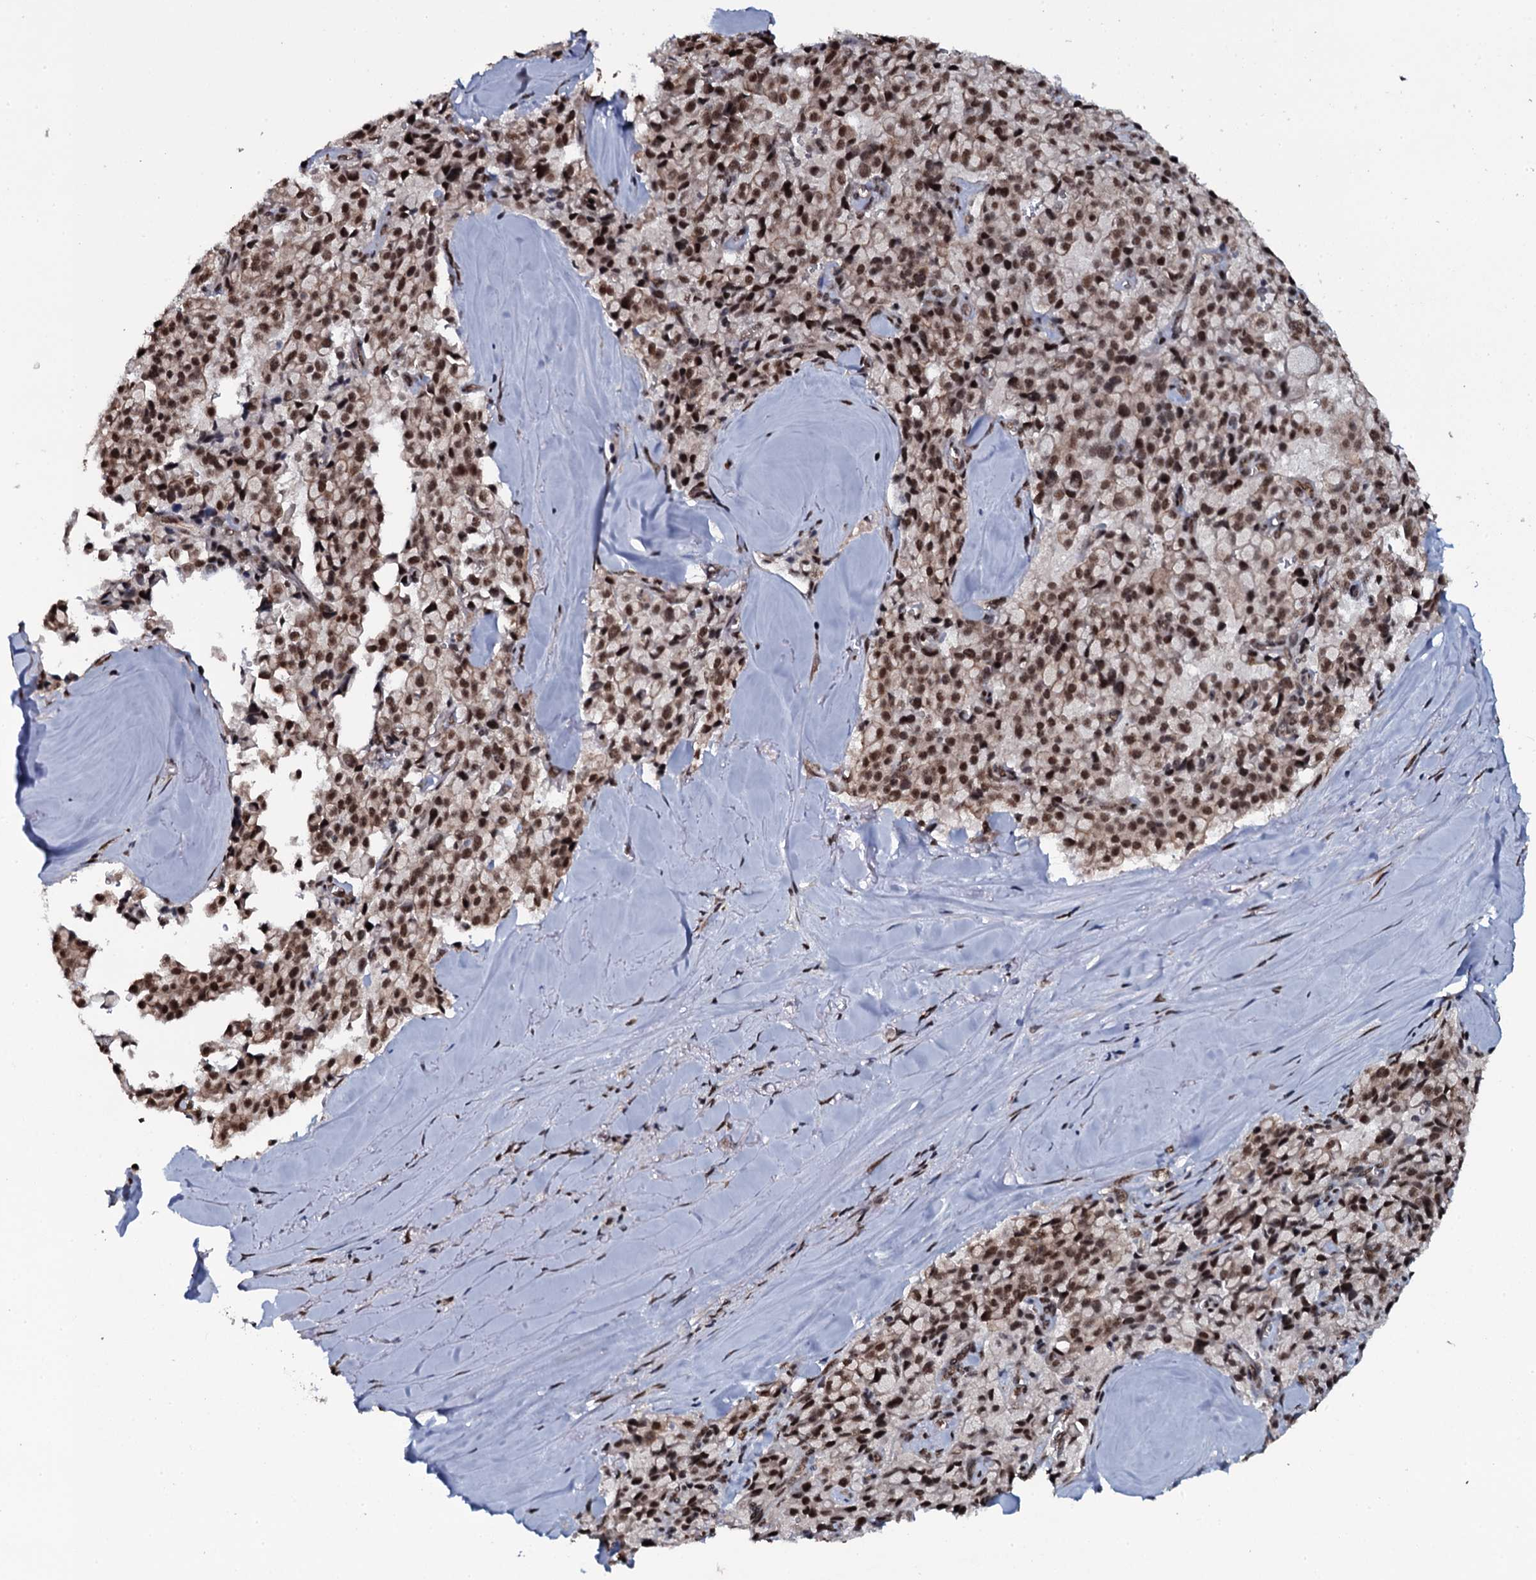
{"staining": {"intensity": "moderate", "quantity": ">75%", "location": "nuclear"}, "tissue": "pancreatic cancer", "cell_type": "Tumor cells", "image_type": "cancer", "snomed": [{"axis": "morphology", "description": "Adenocarcinoma, NOS"}, {"axis": "topography", "description": "Pancreas"}], "caption": "This image shows pancreatic adenocarcinoma stained with IHC to label a protein in brown. The nuclear of tumor cells show moderate positivity for the protein. Nuclei are counter-stained blue.", "gene": "SH2D4B", "patient": {"sex": "male", "age": 65}}